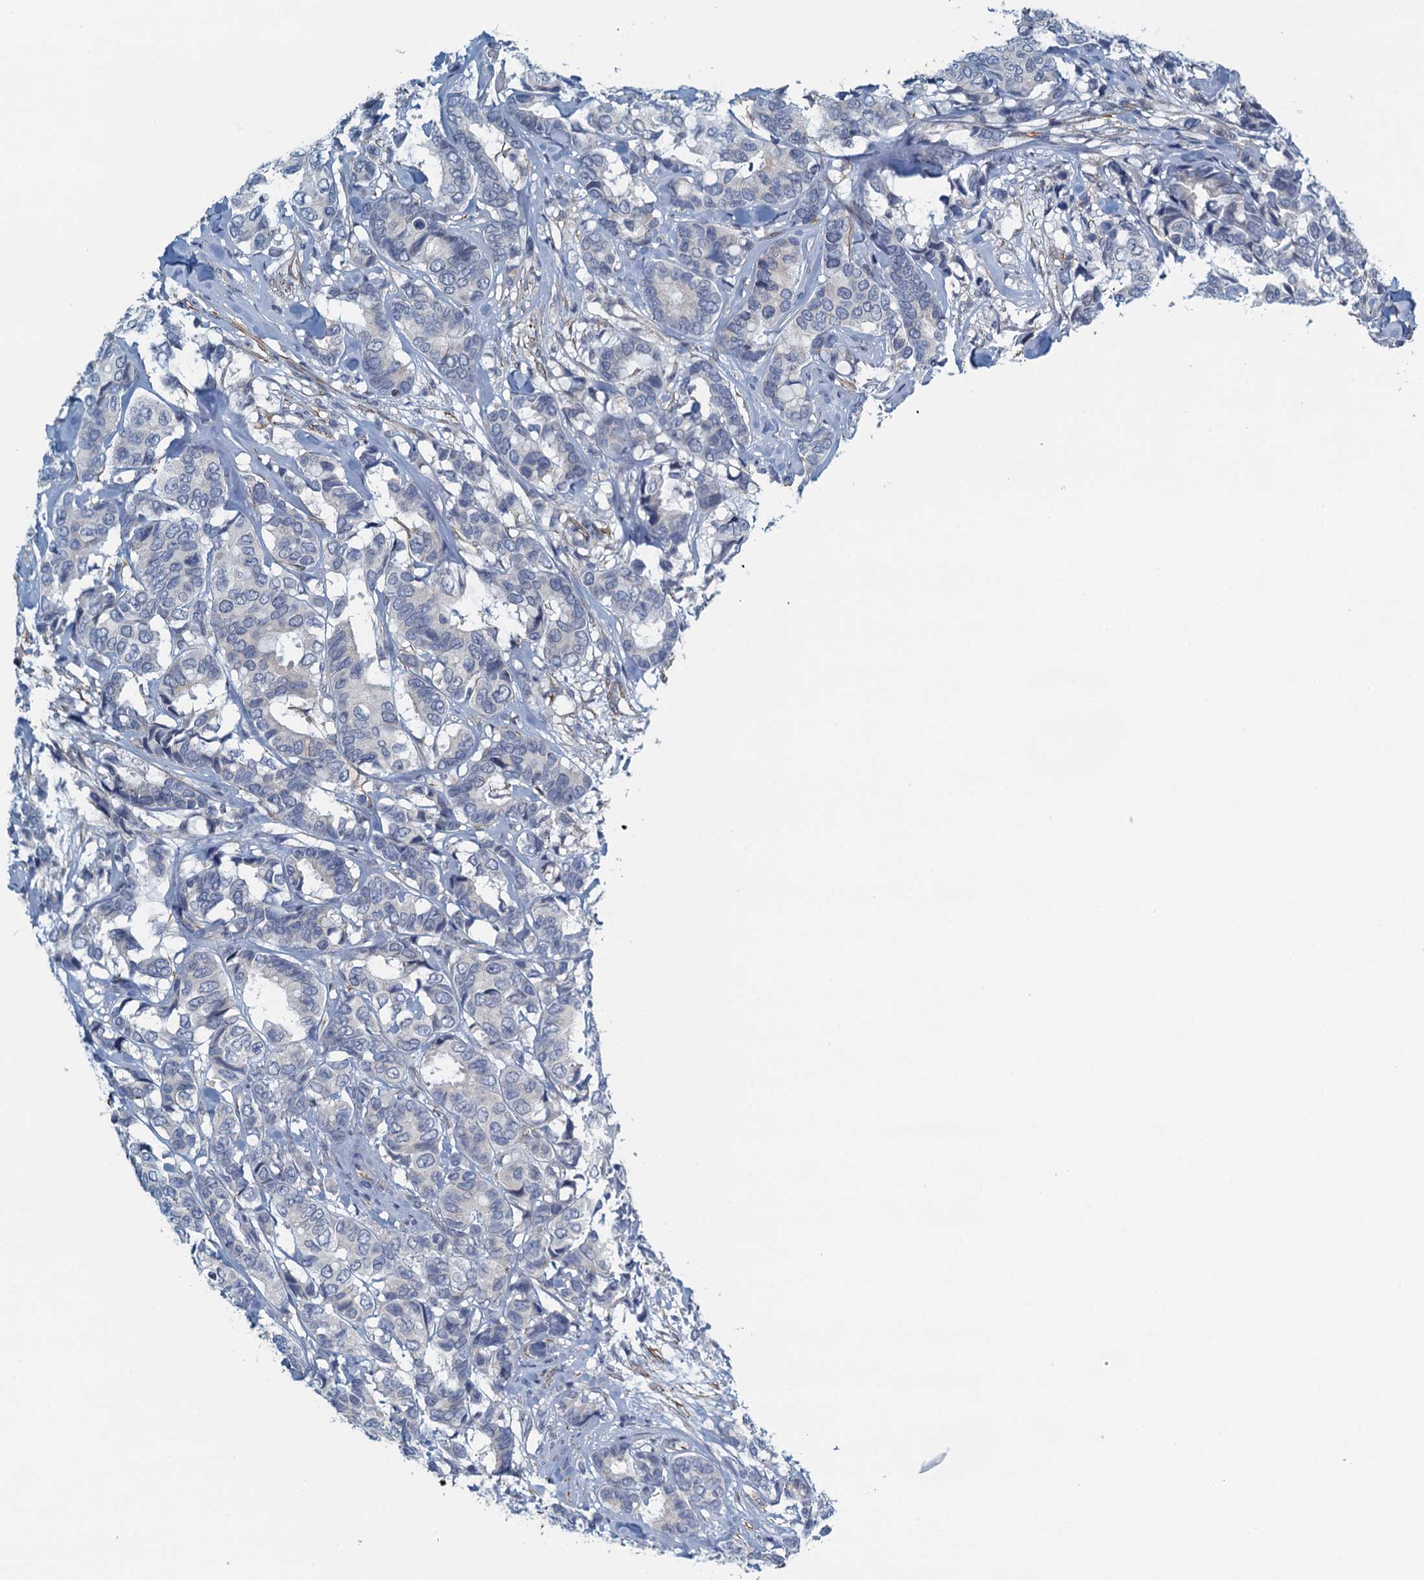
{"staining": {"intensity": "negative", "quantity": "none", "location": "none"}, "tissue": "breast cancer", "cell_type": "Tumor cells", "image_type": "cancer", "snomed": [{"axis": "morphology", "description": "Duct carcinoma"}, {"axis": "topography", "description": "Breast"}], "caption": "Immunohistochemistry of breast intraductal carcinoma exhibits no staining in tumor cells.", "gene": "ALG2", "patient": {"sex": "female", "age": 87}}